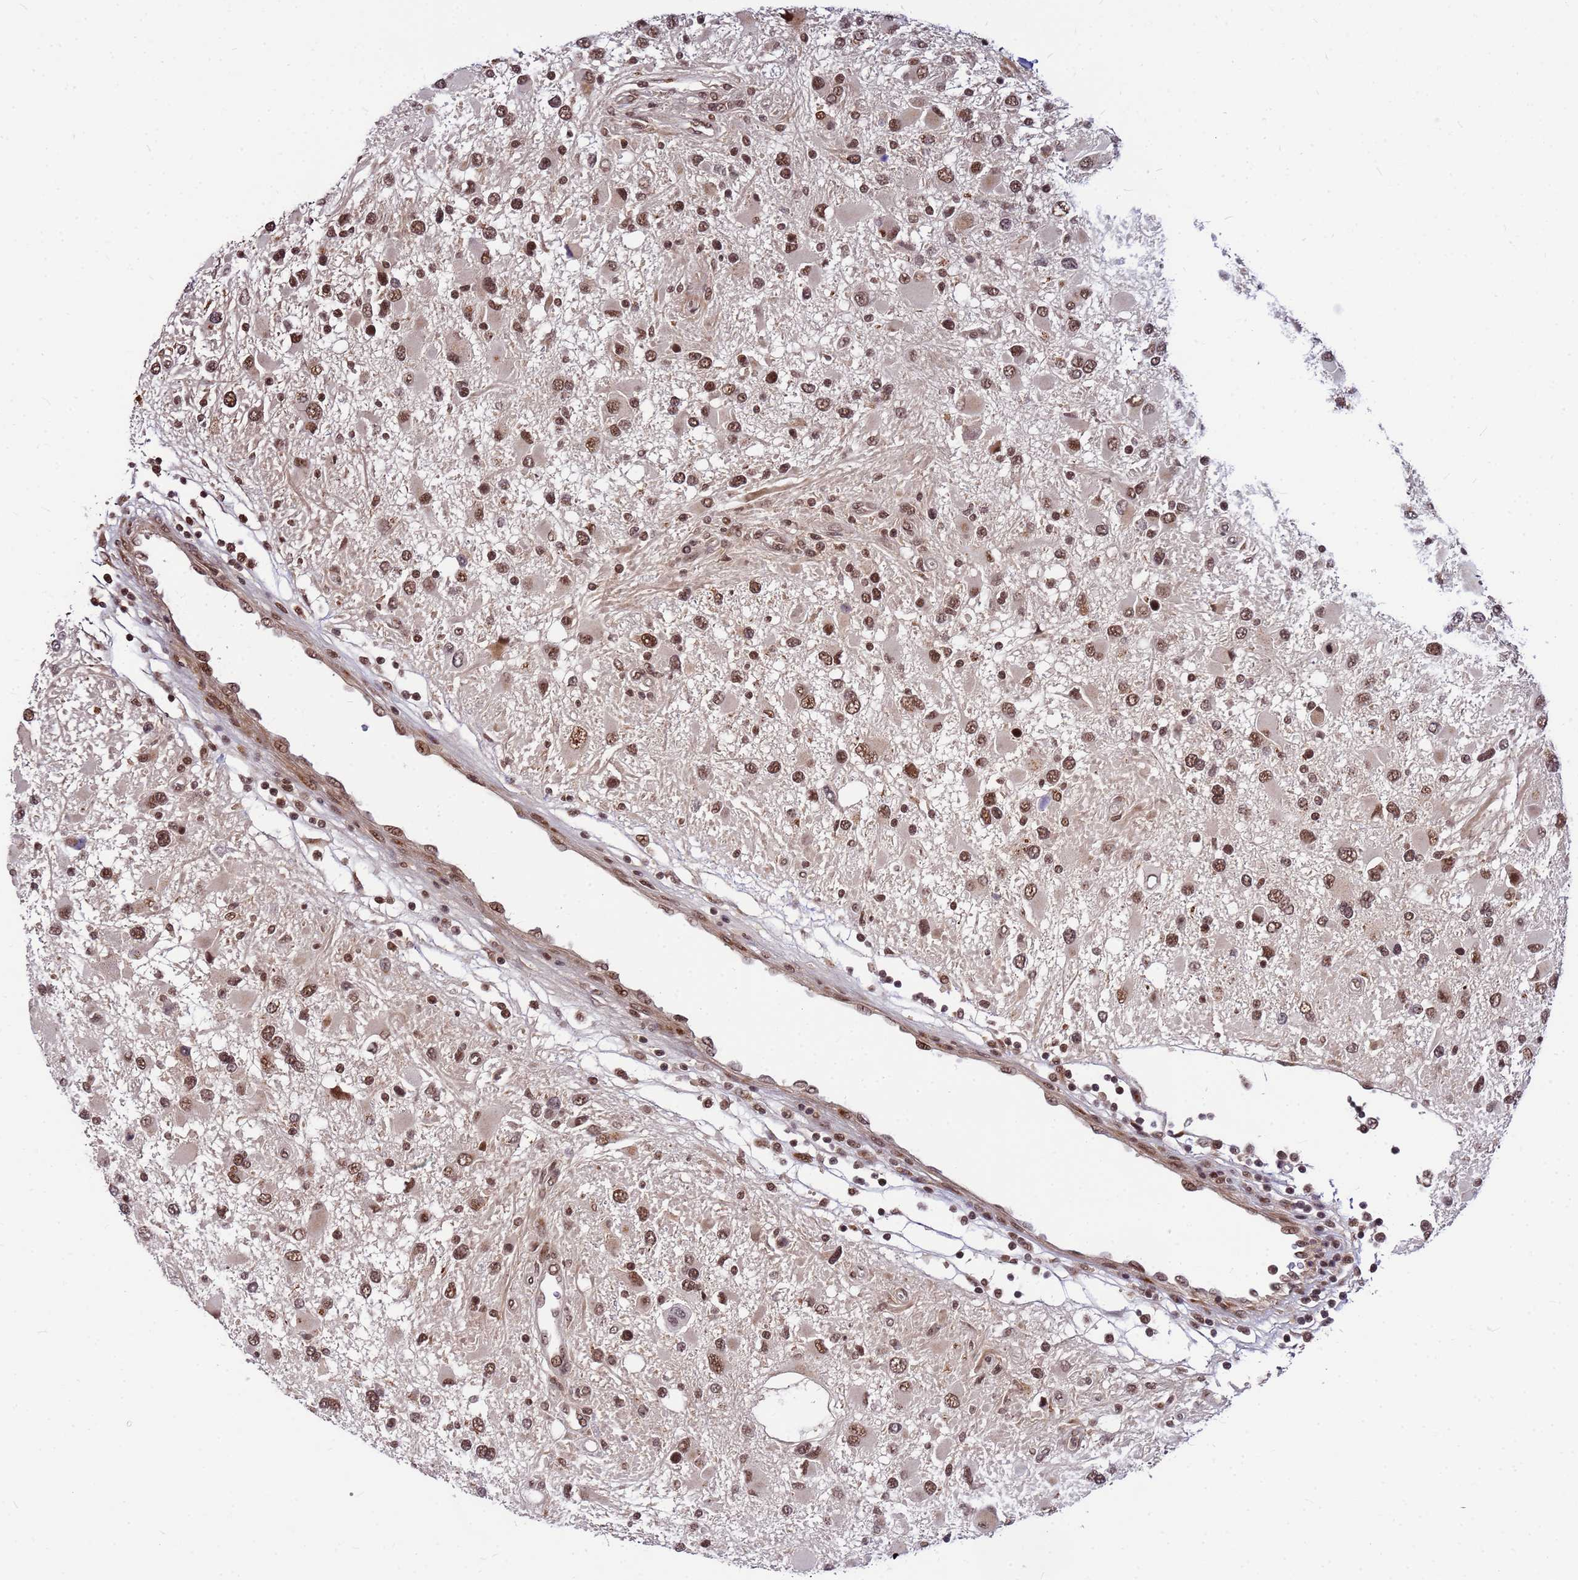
{"staining": {"intensity": "moderate", "quantity": ">75%", "location": "nuclear"}, "tissue": "glioma", "cell_type": "Tumor cells", "image_type": "cancer", "snomed": [{"axis": "morphology", "description": "Glioma, malignant, High grade"}, {"axis": "topography", "description": "Brain"}], "caption": "Moderate nuclear protein staining is identified in about >75% of tumor cells in high-grade glioma (malignant).", "gene": "NCBP2", "patient": {"sex": "male", "age": 53}}